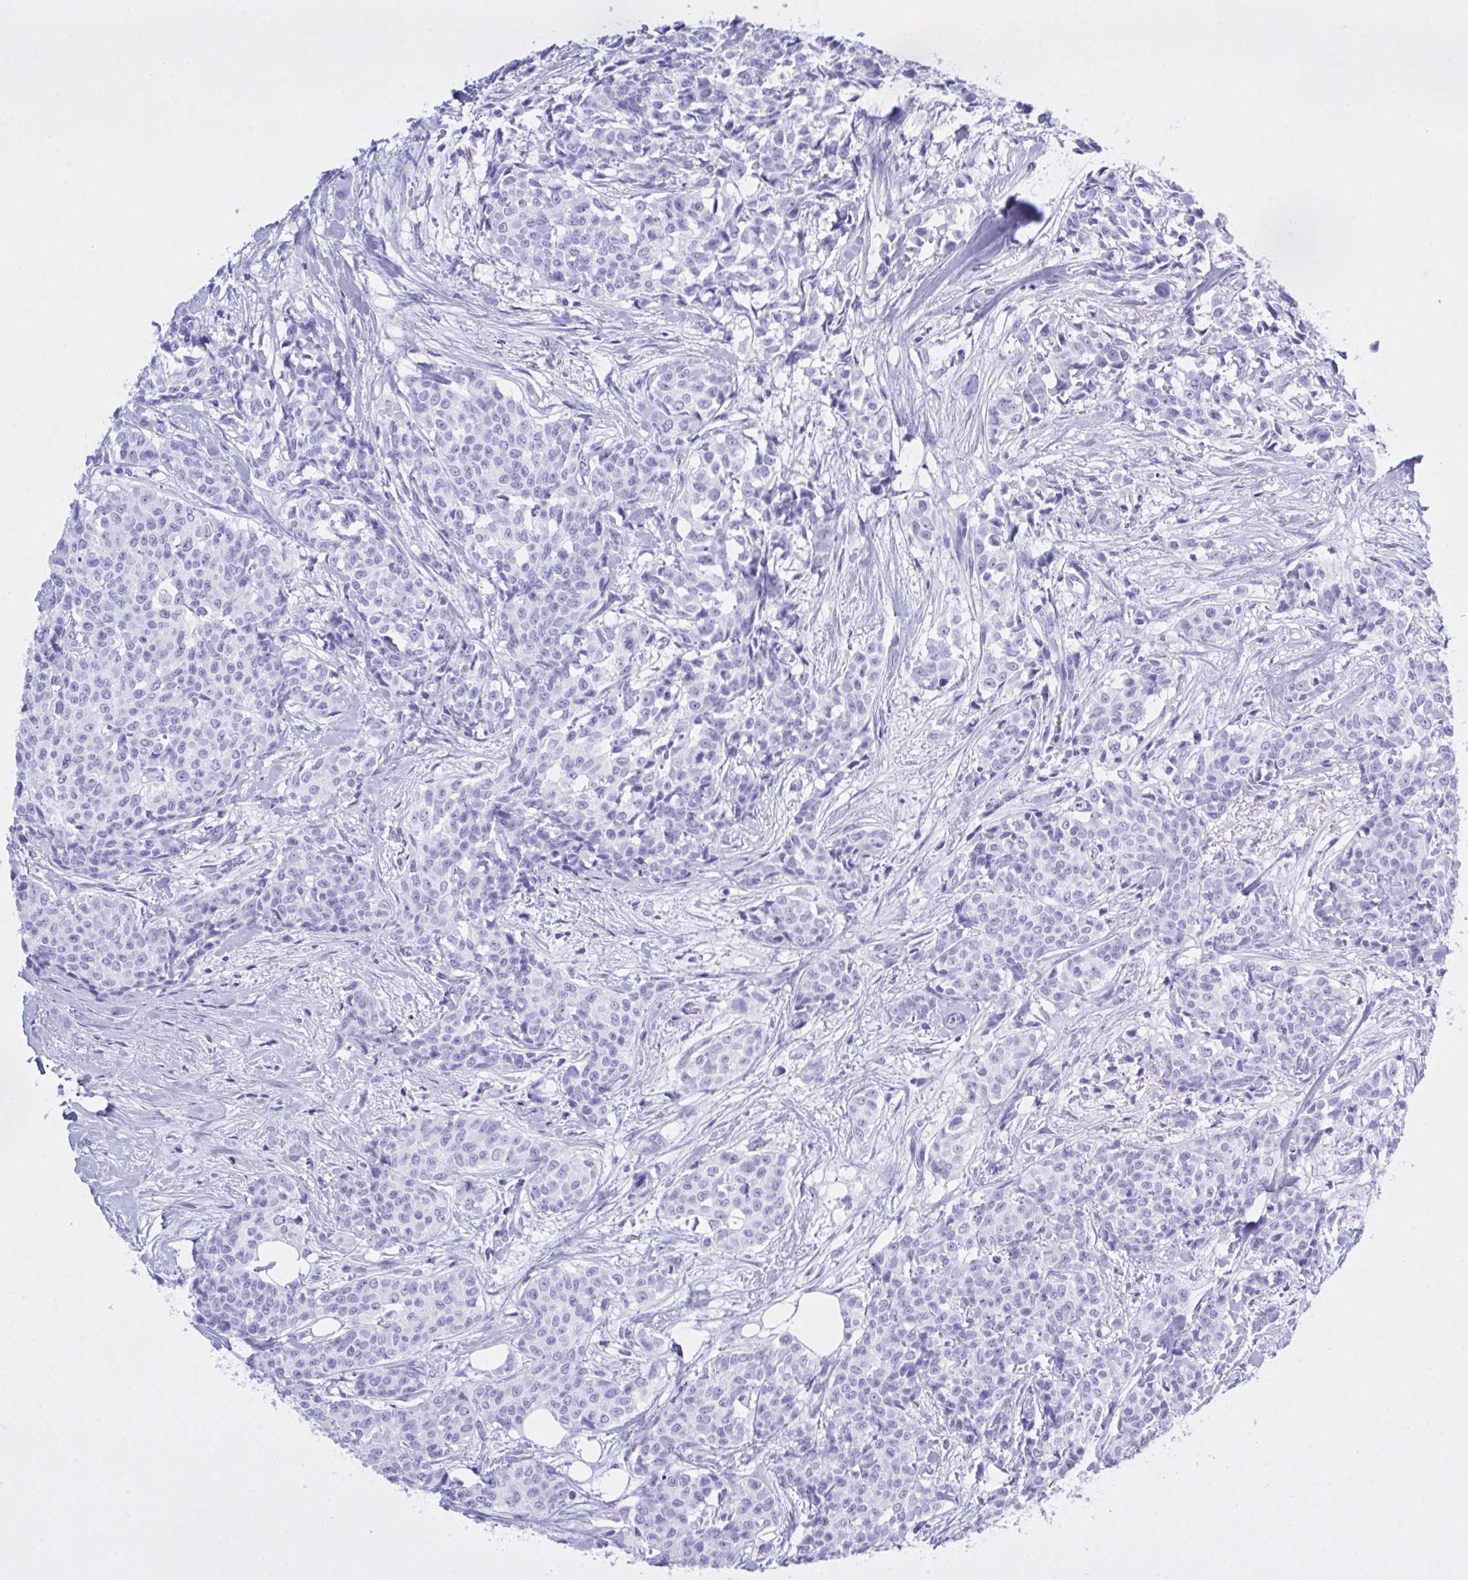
{"staining": {"intensity": "negative", "quantity": "none", "location": "none"}, "tissue": "breast cancer", "cell_type": "Tumor cells", "image_type": "cancer", "snomed": [{"axis": "morphology", "description": "Duct carcinoma"}, {"axis": "topography", "description": "Breast"}], "caption": "Tumor cells are negative for protein expression in human breast cancer.", "gene": "BEX5", "patient": {"sex": "female", "age": 91}}